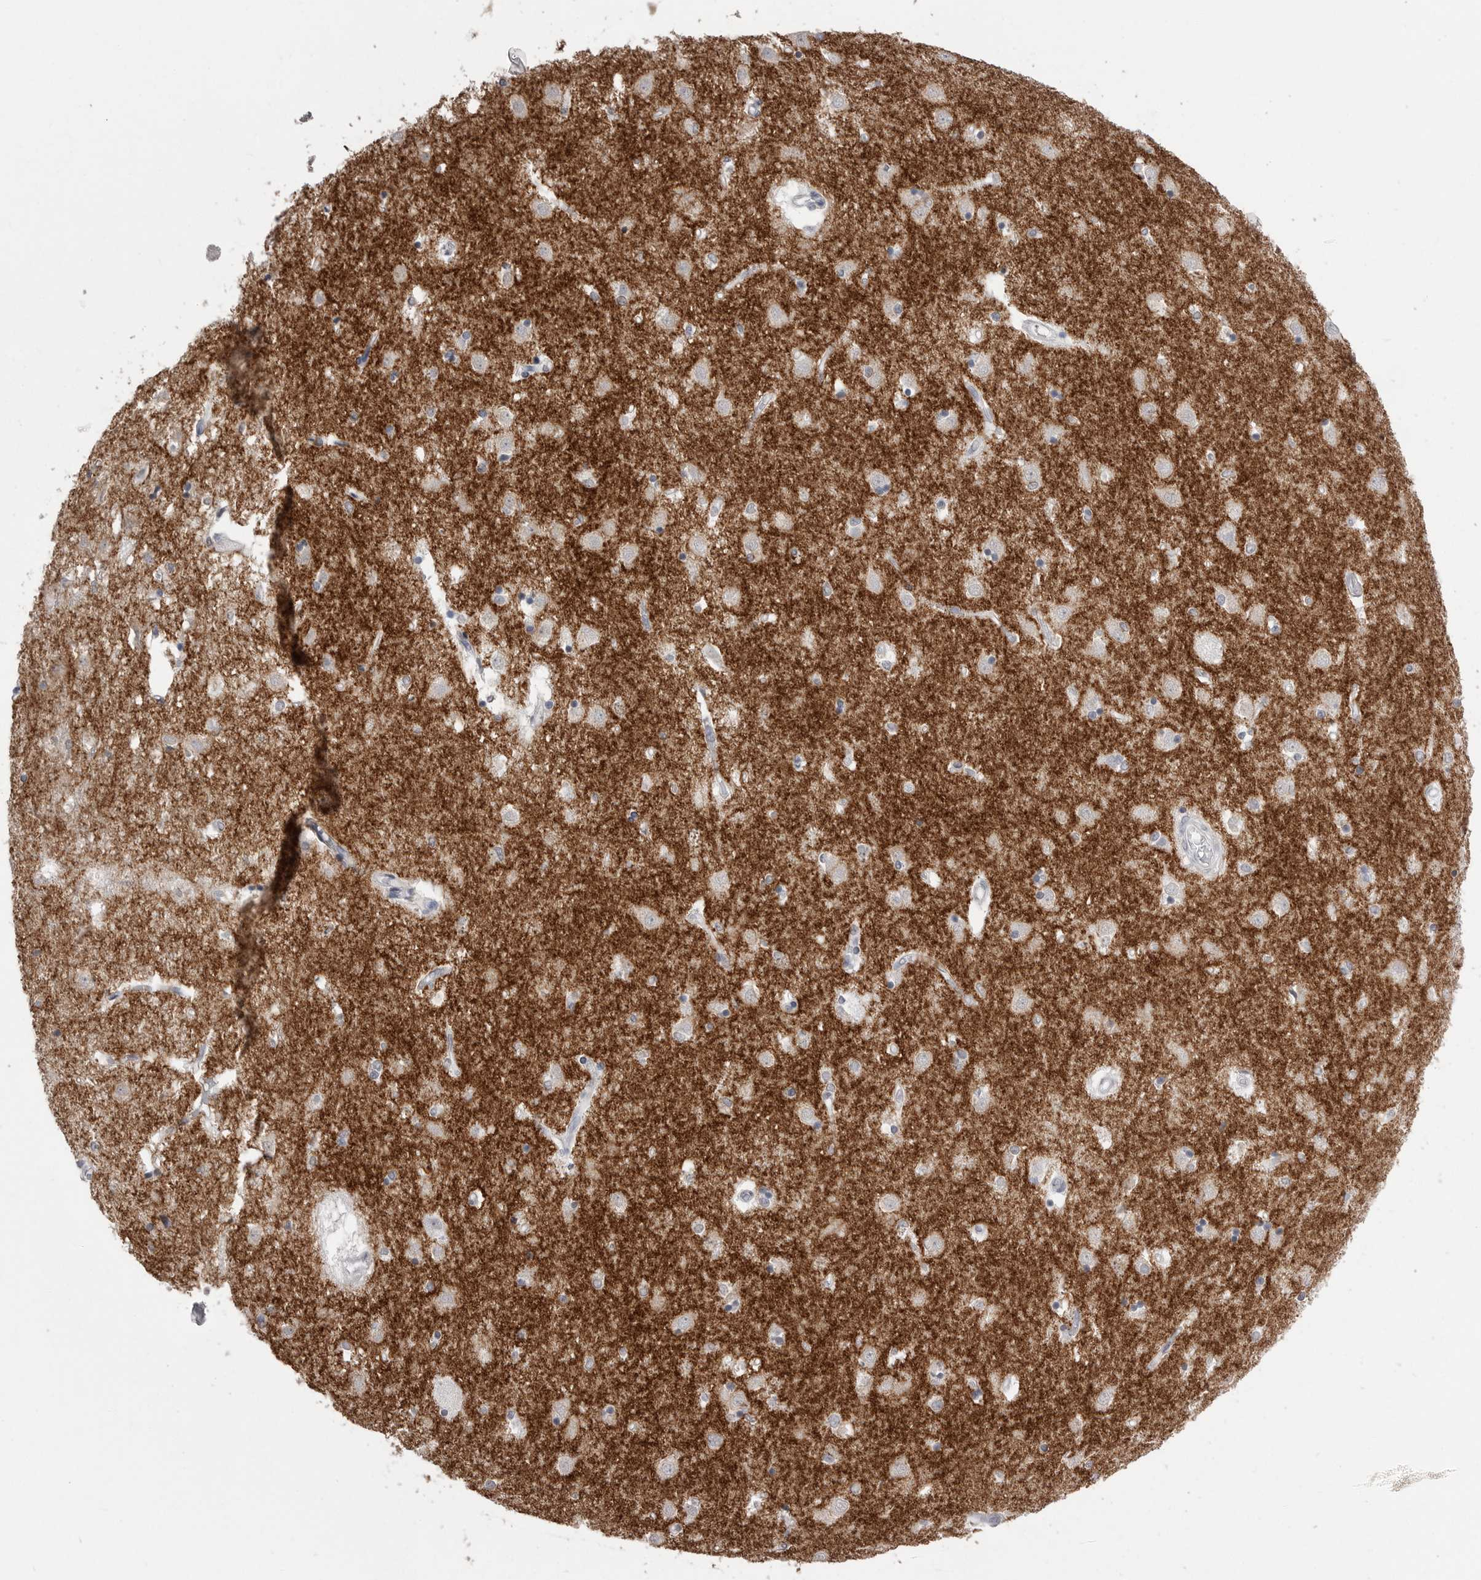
{"staining": {"intensity": "negative", "quantity": "none", "location": "none"}, "tissue": "caudate", "cell_type": "Glial cells", "image_type": "normal", "snomed": [{"axis": "morphology", "description": "Normal tissue, NOS"}, {"axis": "topography", "description": "Lateral ventricle wall"}], "caption": "Image shows no significant protein staining in glial cells of unremarkable caudate. (DAB immunohistochemistry, high magnification).", "gene": "ICAM5", "patient": {"sex": "male", "age": 45}}